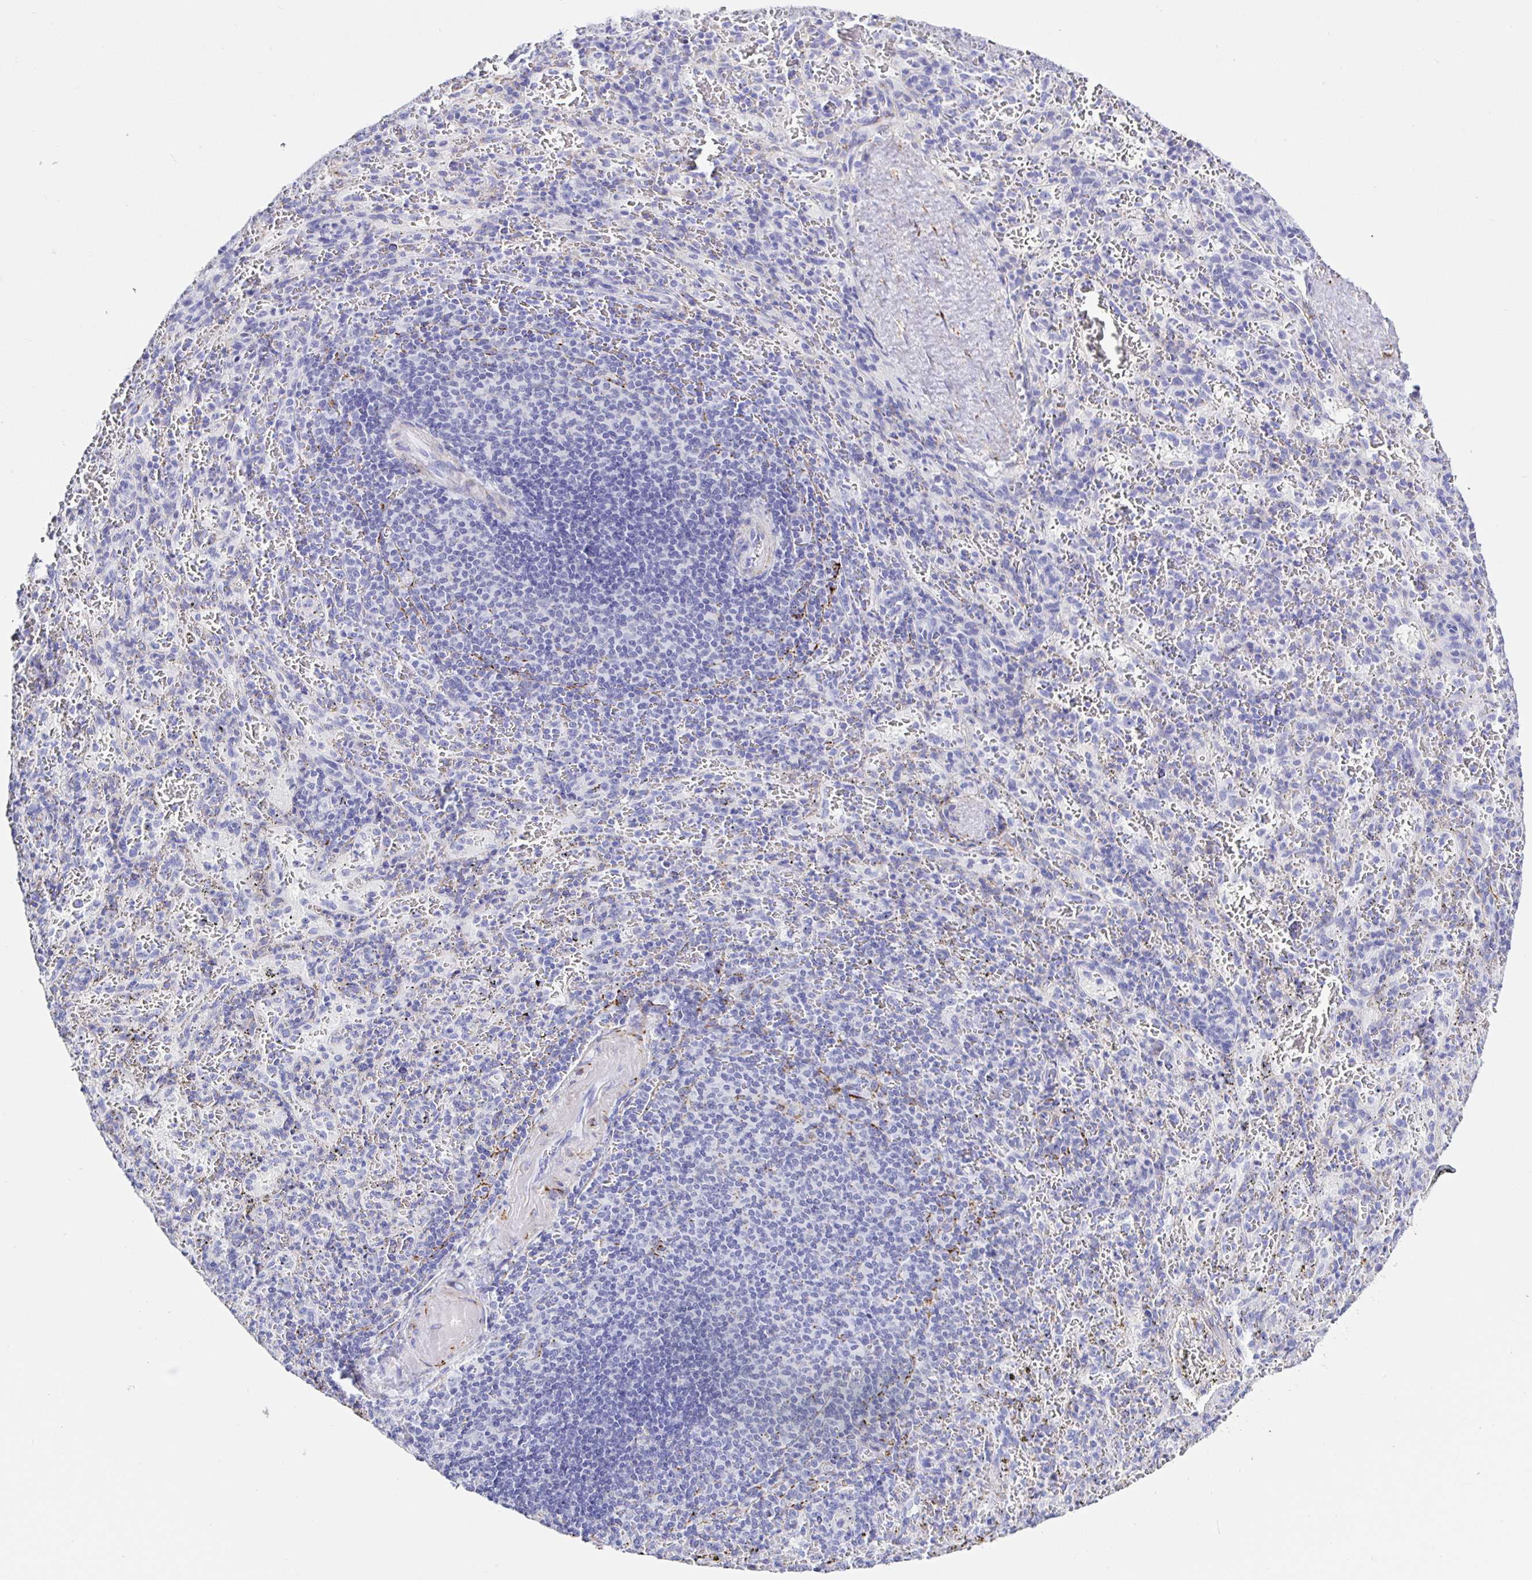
{"staining": {"intensity": "negative", "quantity": "none", "location": "none"}, "tissue": "spleen", "cell_type": "Cells in red pulp", "image_type": "normal", "snomed": [{"axis": "morphology", "description": "Normal tissue, NOS"}, {"axis": "topography", "description": "Spleen"}], "caption": "DAB (3,3'-diaminobenzidine) immunohistochemical staining of normal human spleen reveals no significant staining in cells in red pulp. (Immunohistochemistry, brightfield microscopy, high magnification).", "gene": "MAOA", "patient": {"sex": "male", "age": 57}}